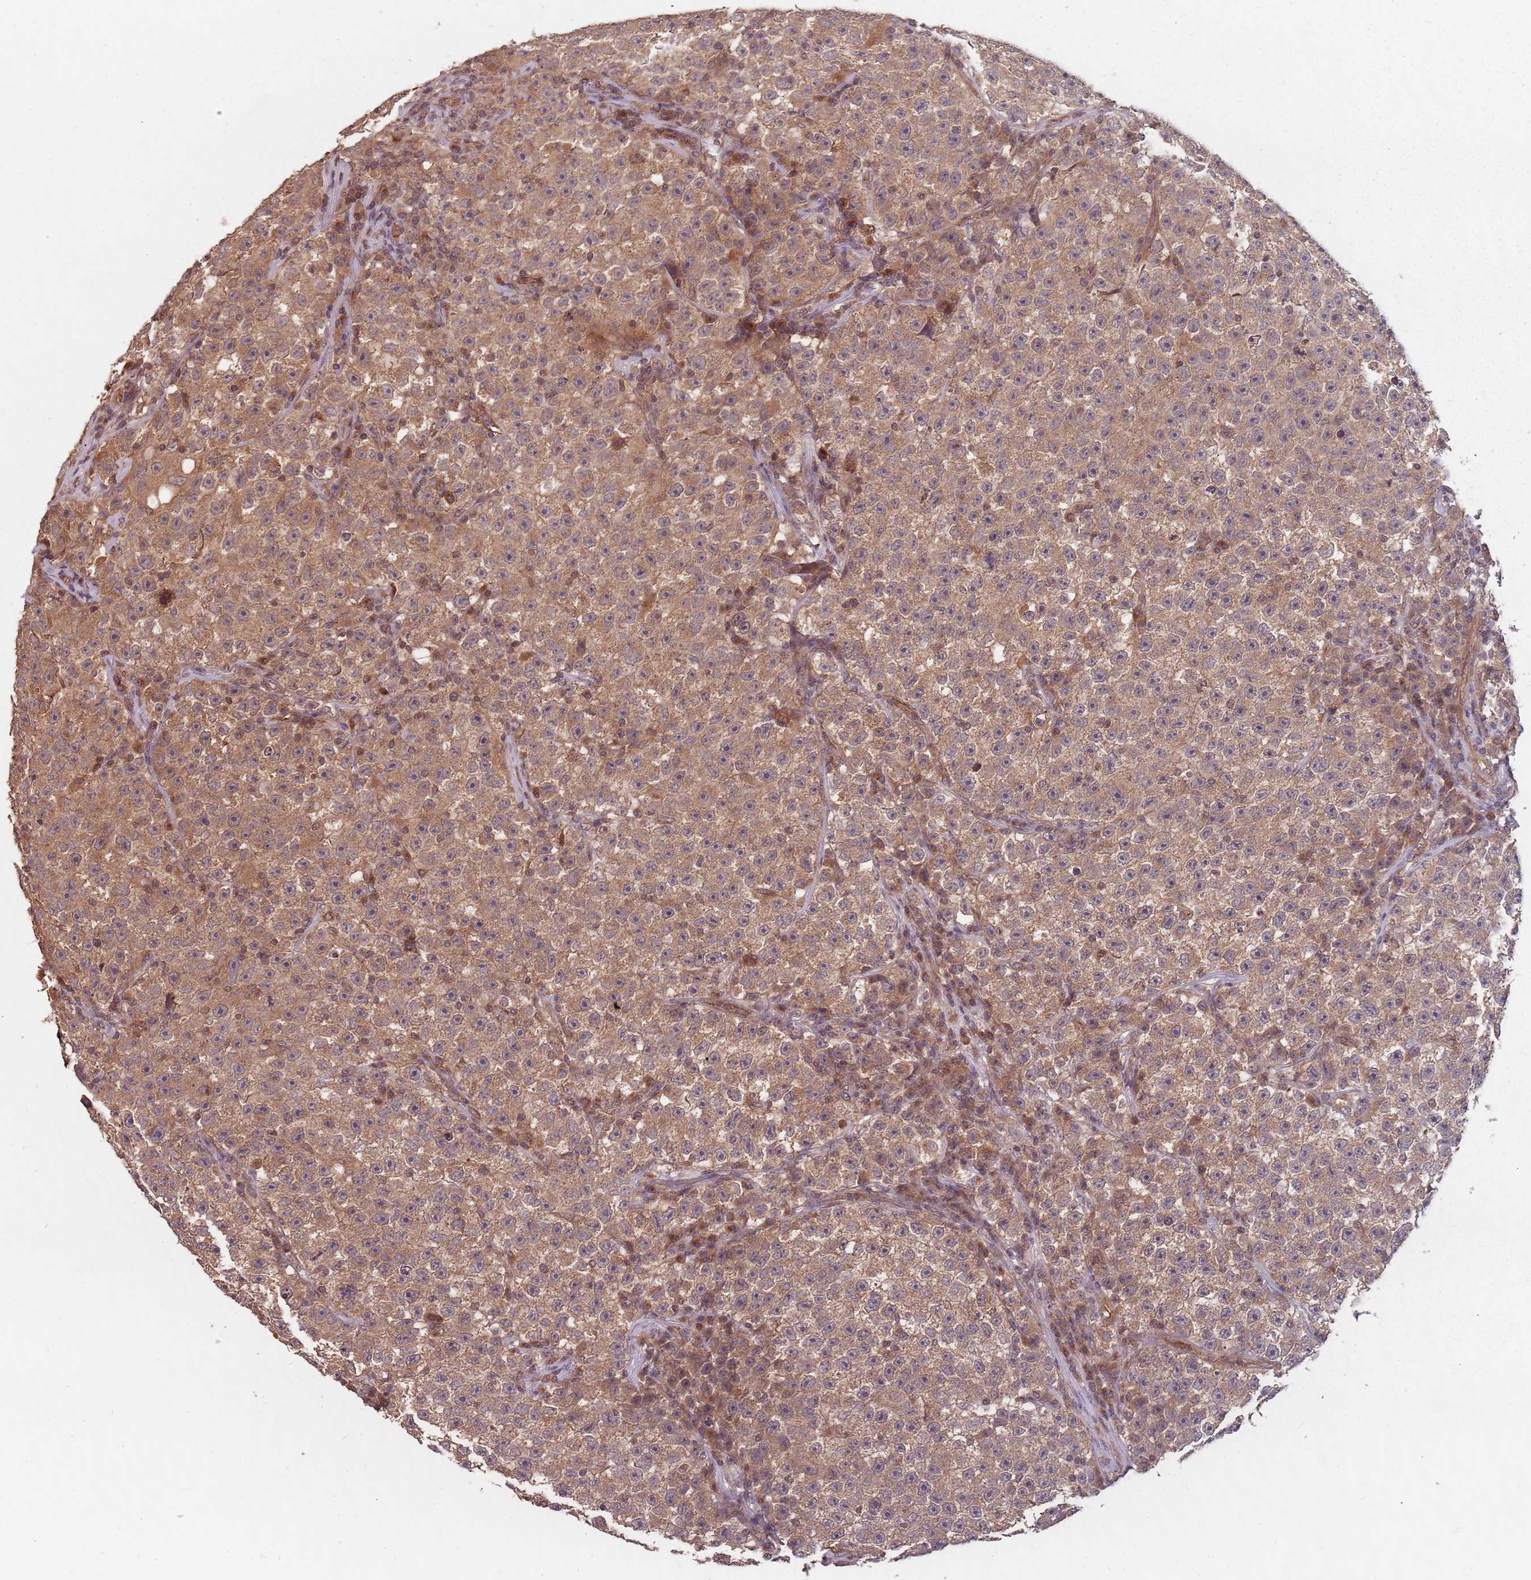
{"staining": {"intensity": "moderate", "quantity": ">75%", "location": "cytoplasmic/membranous"}, "tissue": "testis cancer", "cell_type": "Tumor cells", "image_type": "cancer", "snomed": [{"axis": "morphology", "description": "Seminoma, NOS"}, {"axis": "topography", "description": "Testis"}], "caption": "Immunohistochemistry (IHC) (DAB) staining of human testis seminoma exhibits moderate cytoplasmic/membranous protein positivity in about >75% of tumor cells. The staining was performed using DAB (3,3'-diaminobenzidine) to visualize the protein expression in brown, while the nuclei were stained in blue with hematoxylin (Magnification: 20x).", "gene": "C3orf14", "patient": {"sex": "male", "age": 22}}